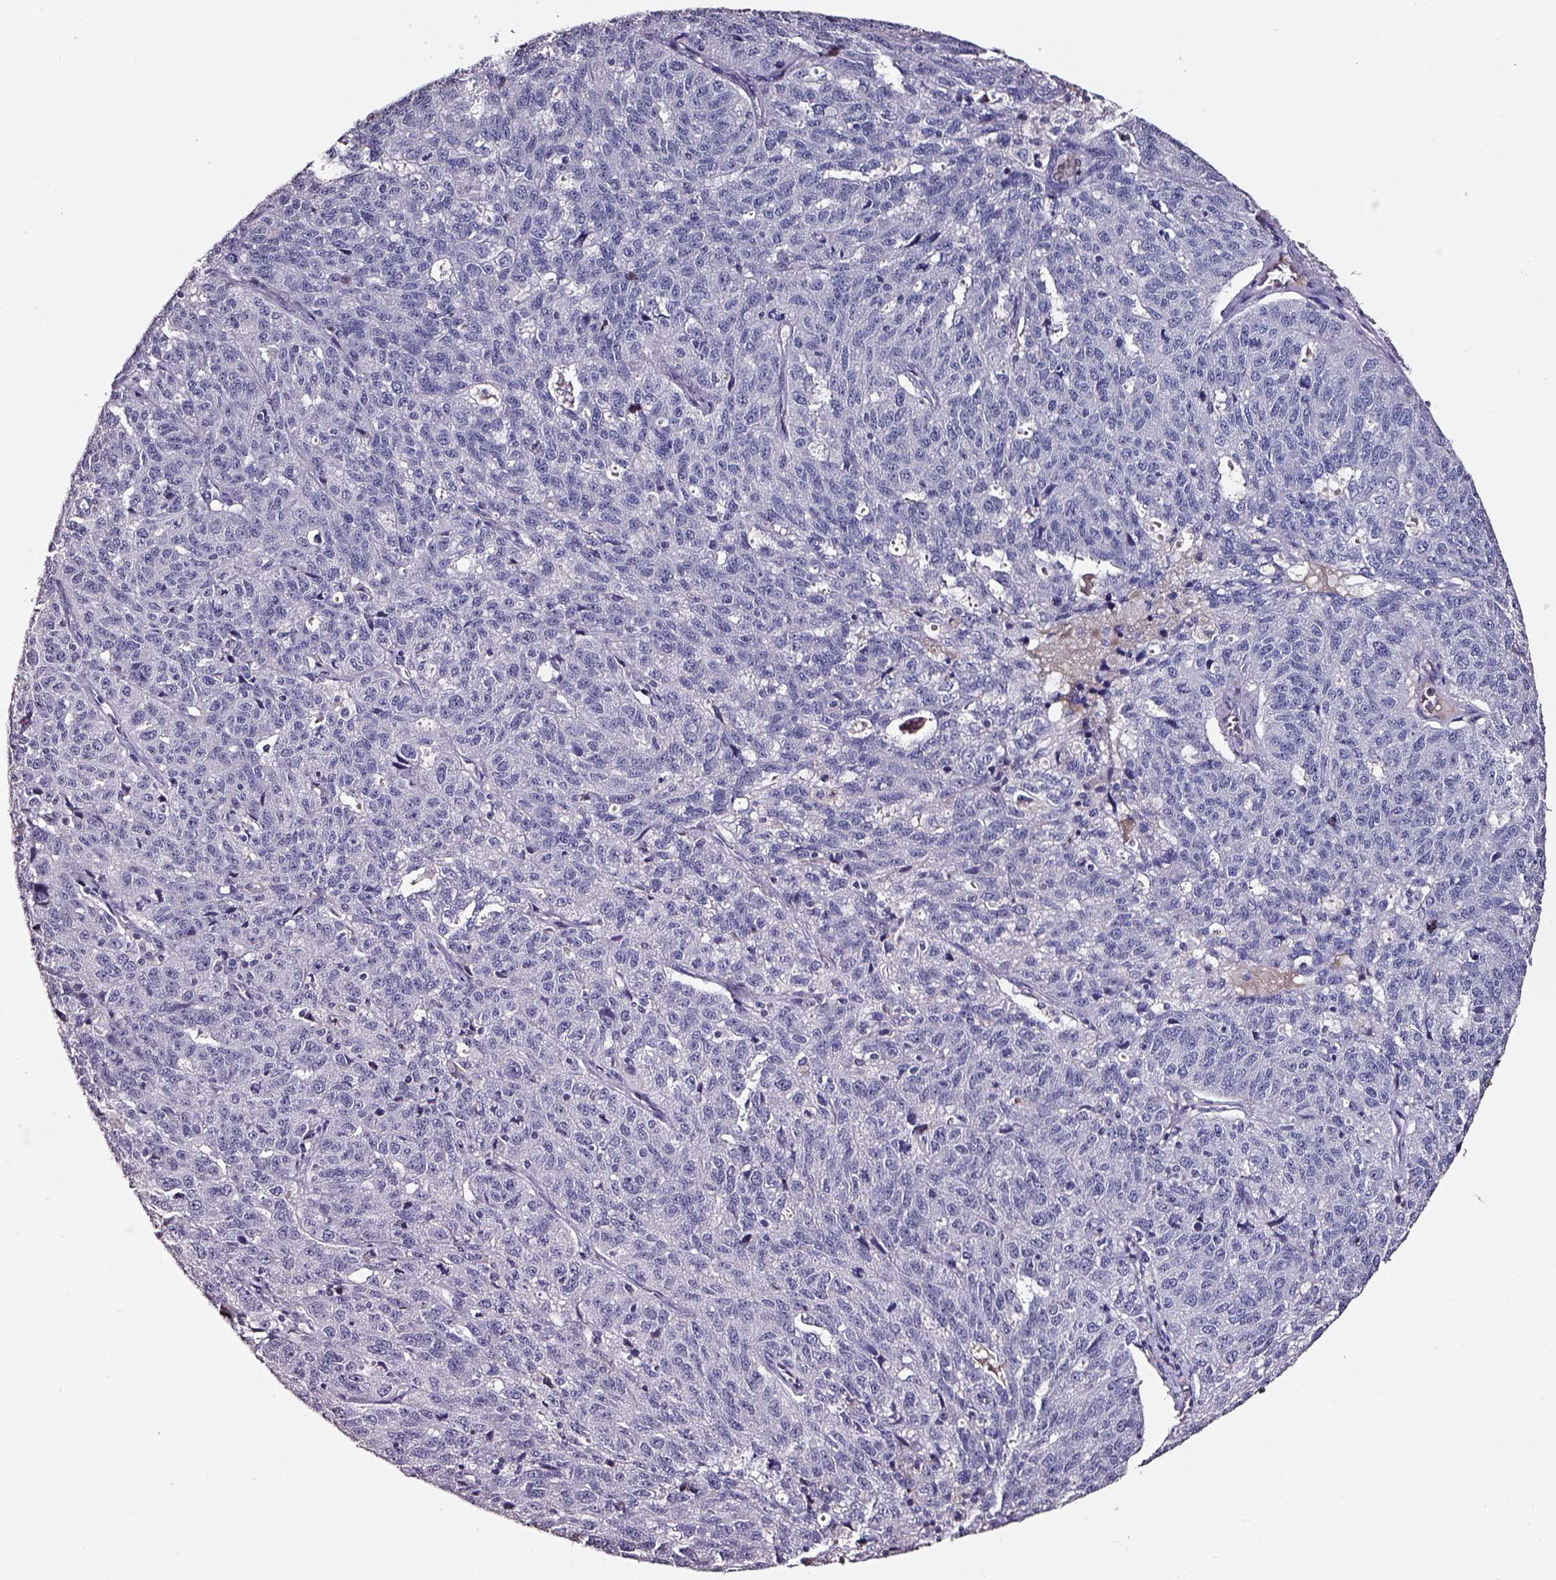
{"staining": {"intensity": "negative", "quantity": "none", "location": "none"}, "tissue": "ovarian cancer", "cell_type": "Tumor cells", "image_type": "cancer", "snomed": [{"axis": "morphology", "description": "Cystadenocarcinoma, serous, NOS"}, {"axis": "topography", "description": "Ovary"}], "caption": "This photomicrograph is of ovarian cancer stained with IHC to label a protein in brown with the nuclei are counter-stained blue. There is no expression in tumor cells.", "gene": "SMIM17", "patient": {"sex": "female", "age": 71}}